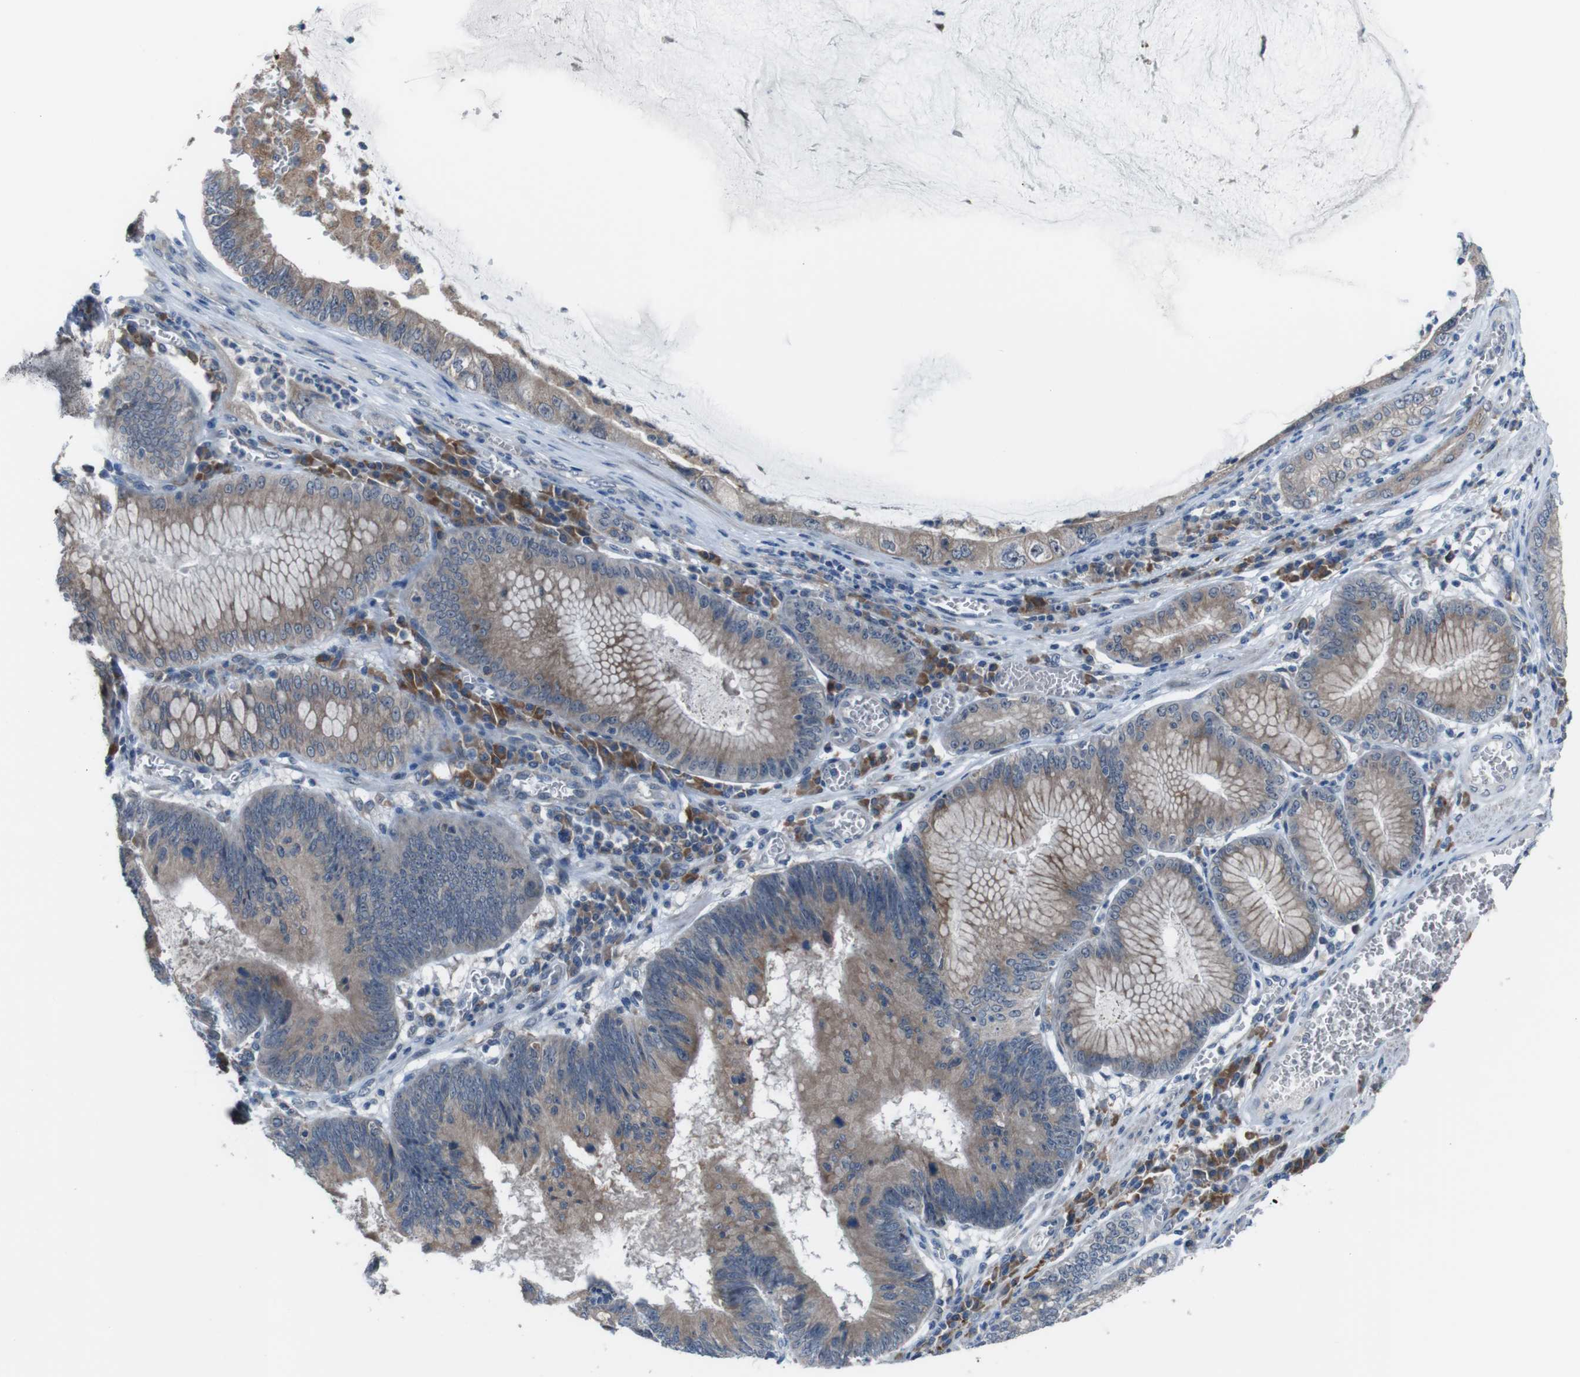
{"staining": {"intensity": "moderate", "quantity": ">75%", "location": "cytoplasmic/membranous"}, "tissue": "stomach cancer", "cell_type": "Tumor cells", "image_type": "cancer", "snomed": [{"axis": "morphology", "description": "Adenocarcinoma, NOS"}, {"axis": "topography", "description": "Stomach"}], "caption": "Approximately >75% of tumor cells in human stomach cancer (adenocarcinoma) display moderate cytoplasmic/membranous protein expression as visualized by brown immunohistochemical staining.", "gene": "CDH22", "patient": {"sex": "male", "age": 59}}